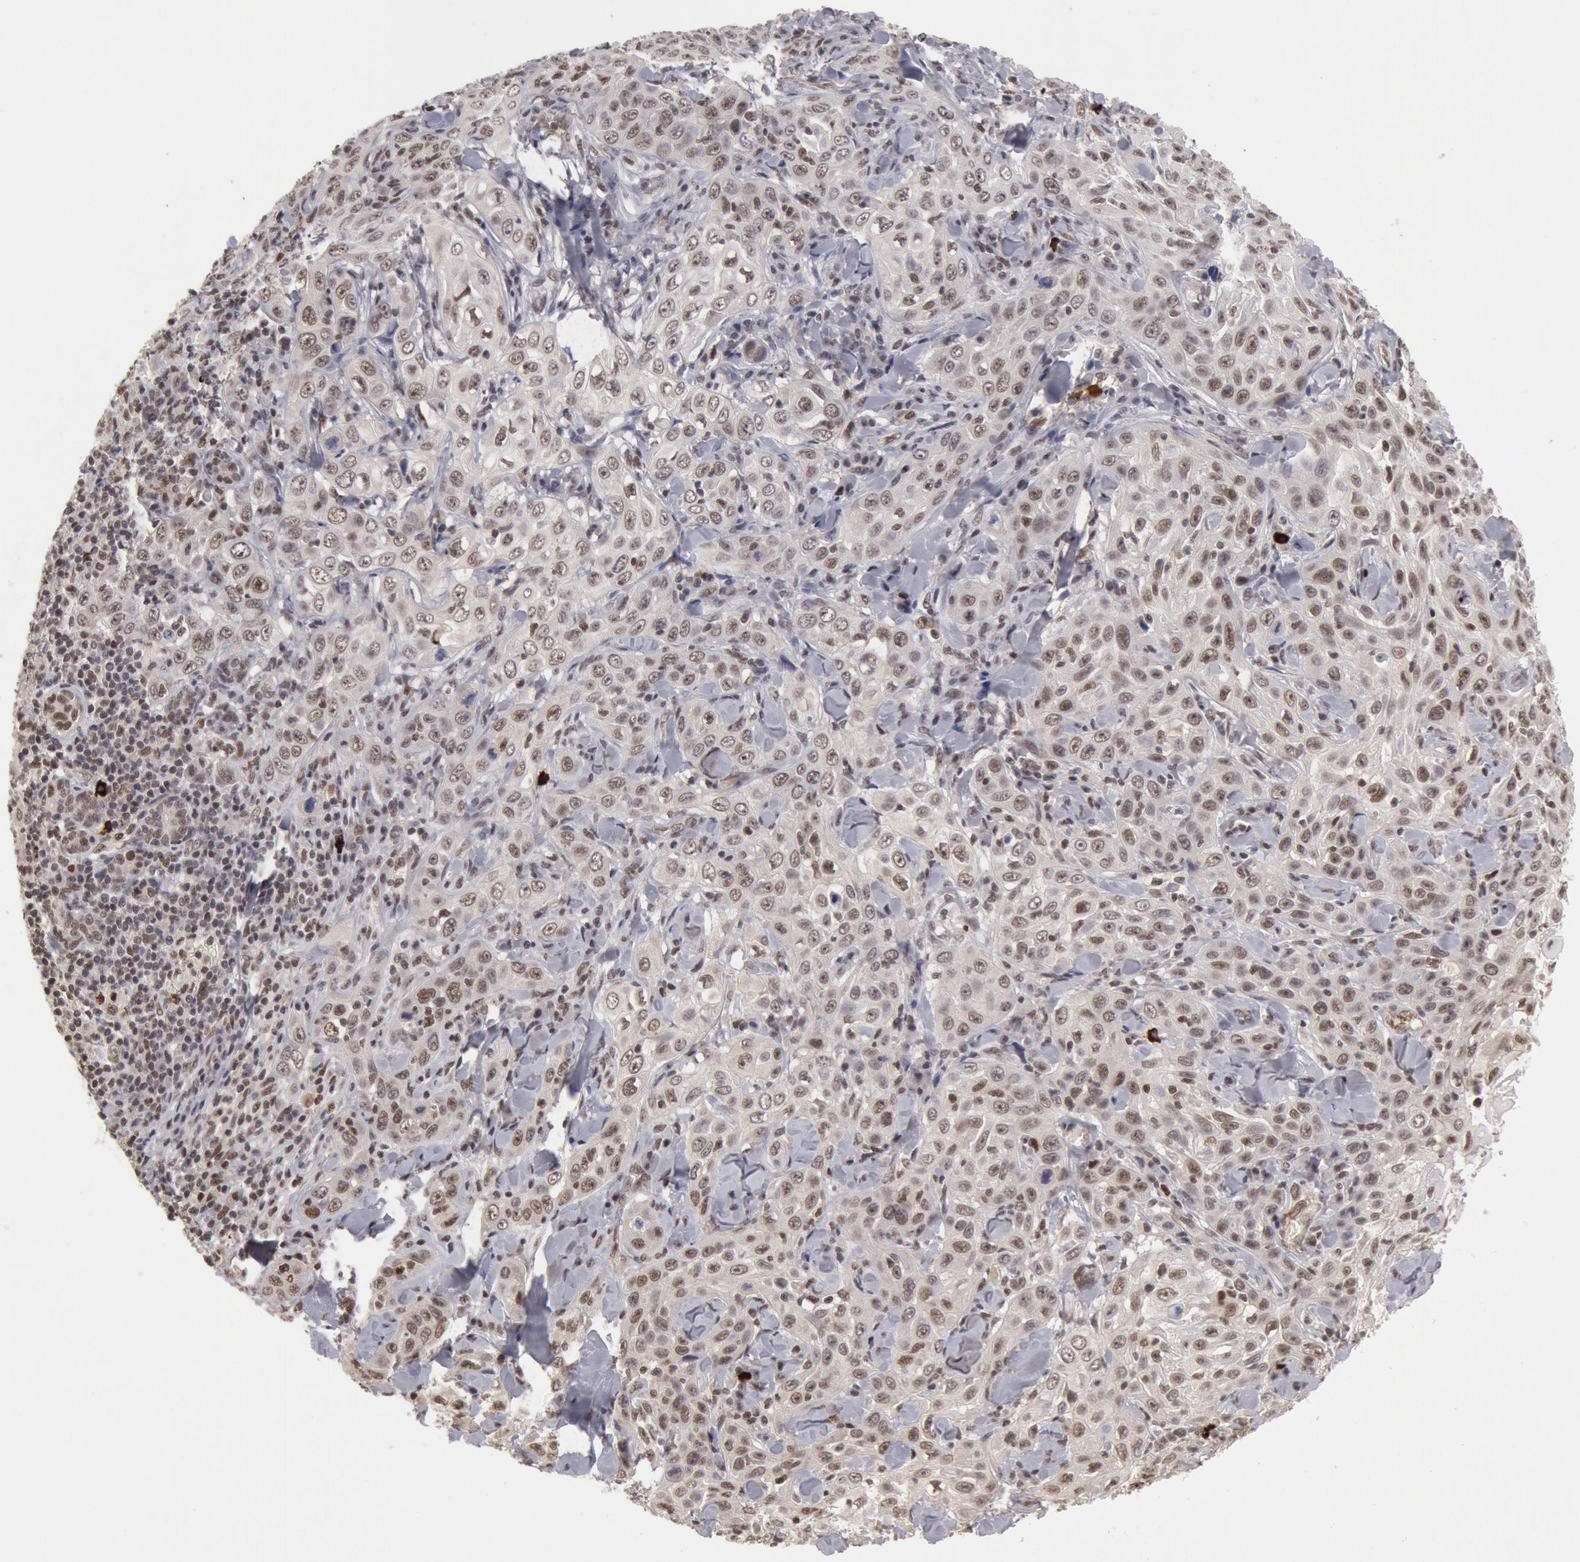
{"staining": {"intensity": "weak", "quantity": "<25%", "location": "nuclear"}, "tissue": "skin cancer", "cell_type": "Tumor cells", "image_type": "cancer", "snomed": [{"axis": "morphology", "description": "Squamous cell carcinoma, NOS"}, {"axis": "topography", "description": "Skin"}], "caption": "DAB immunohistochemical staining of skin cancer displays no significant expression in tumor cells.", "gene": "PPP4R3B", "patient": {"sex": "male", "age": 84}}